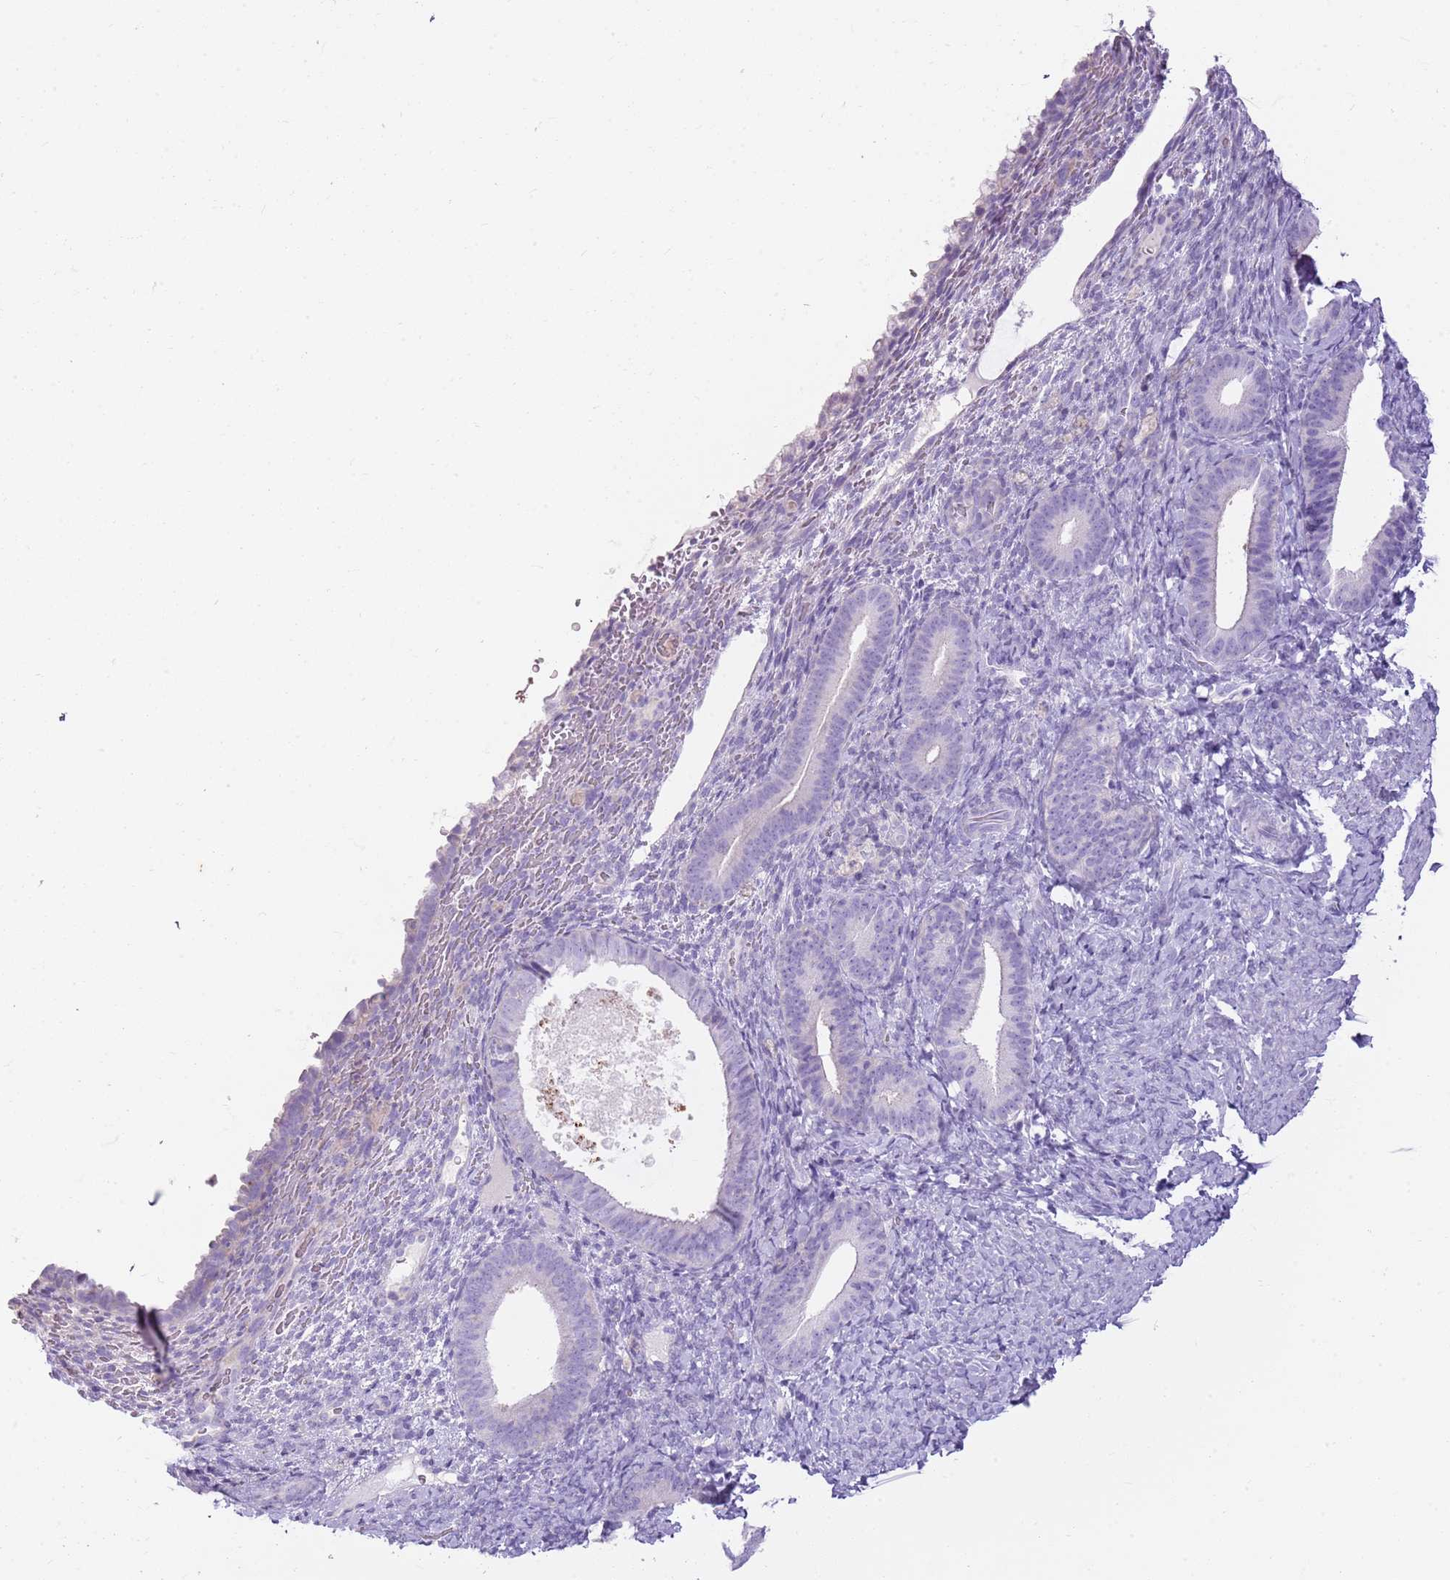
{"staining": {"intensity": "negative", "quantity": "none", "location": "none"}, "tissue": "endometrium", "cell_type": "Cells in endometrial stroma", "image_type": "normal", "snomed": [{"axis": "morphology", "description": "Normal tissue, NOS"}, {"axis": "topography", "description": "Endometrium"}], "caption": "This is an IHC micrograph of normal endometrium. There is no positivity in cells in endometrial stroma.", "gene": "CNPPD1", "patient": {"sex": "female", "age": 65}}